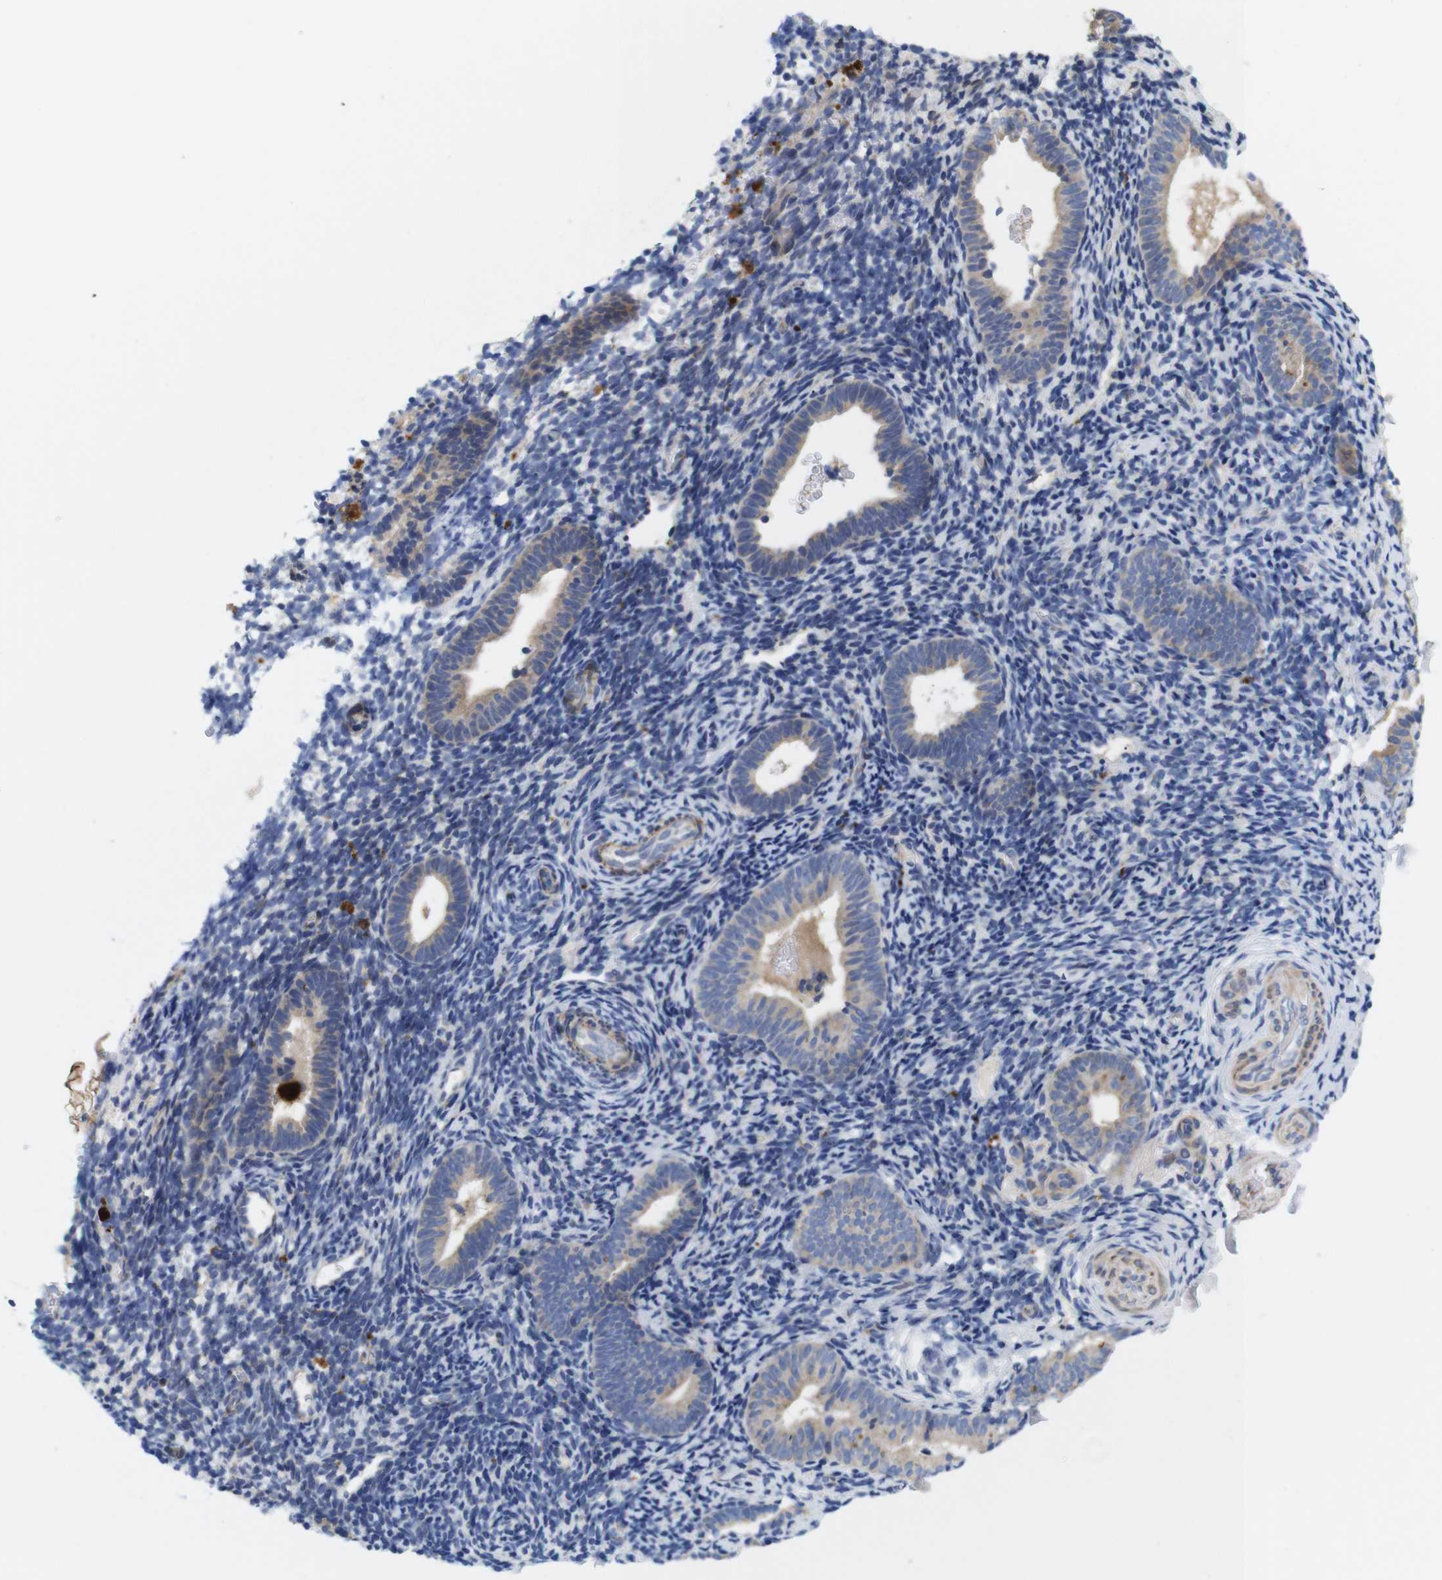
{"staining": {"intensity": "negative", "quantity": "none", "location": "none"}, "tissue": "endometrium", "cell_type": "Cells in endometrial stroma", "image_type": "normal", "snomed": [{"axis": "morphology", "description": "Normal tissue, NOS"}, {"axis": "topography", "description": "Endometrium"}], "caption": "IHC micrograph of normal endometrium stained for a protein (brown), which shows no expression in cells in endometrial stroma. Nuclei are stained in blue.", "gene": "SPRY3", "patient": {"sex": "female", "age": 51}}